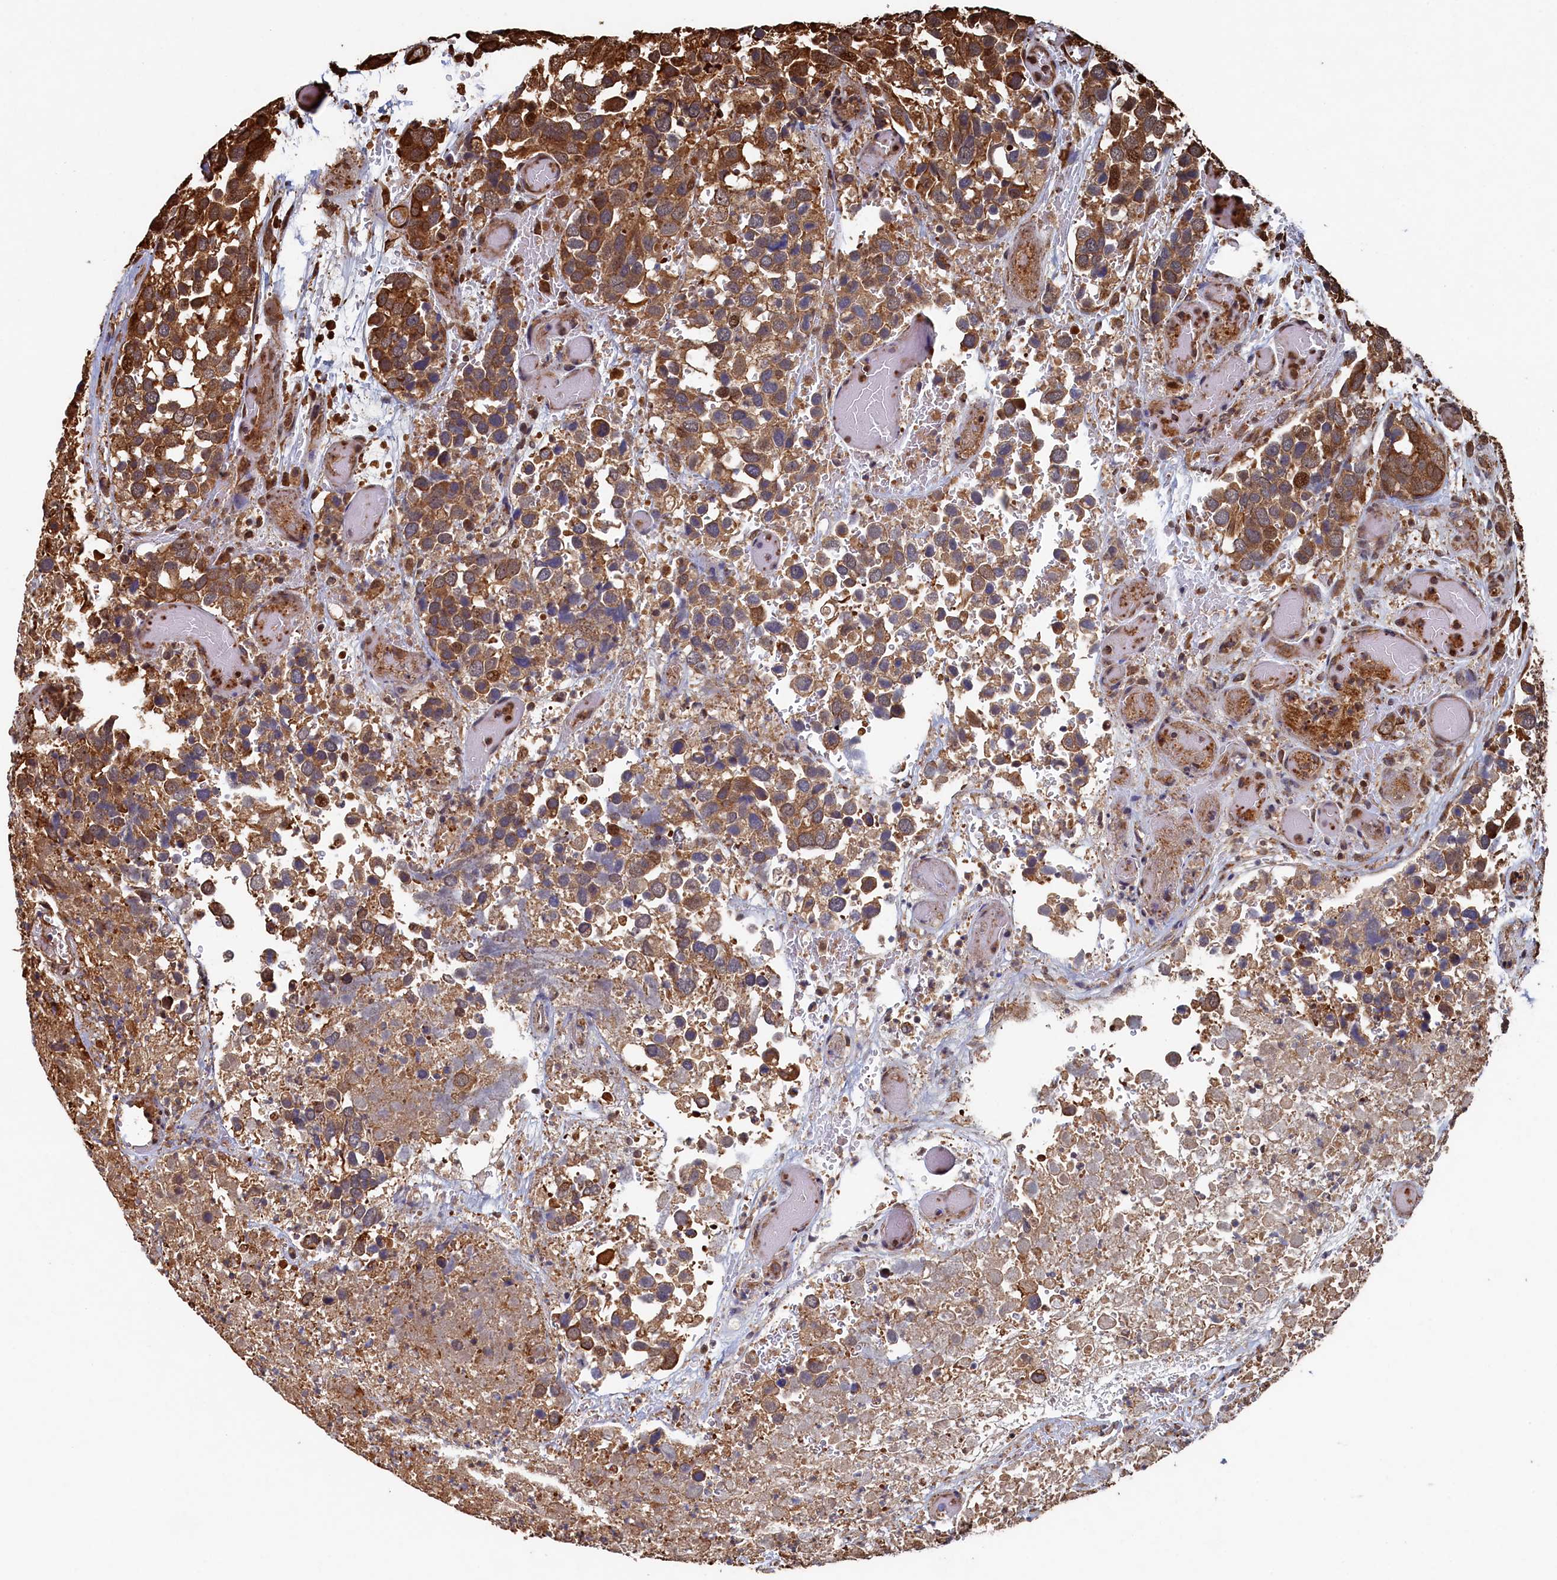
{"staining": {"intensity": "moderate", "quantity": ">75%", "location": "cytoplasmic/membranous"}, "tissue": "breast cancer", "cell_type": "Tumor cells", "image_type": "cancer", "snomed": [{"axis": "morphology", "description": "Duct carcinoma"}, {"axis": "topography", "description": "Breast"}], "caption": "Protein staining of breast infiltrating ductal carcinoma tissue demonstrates moderate cytoplasmic/membranous staining in approximately >75% of tumor cells. (DAB IHC, brown staining for protein, blue staining for nuclei).", "gene": "PIGN", "patient": {"sex": "female", "age": 83}}